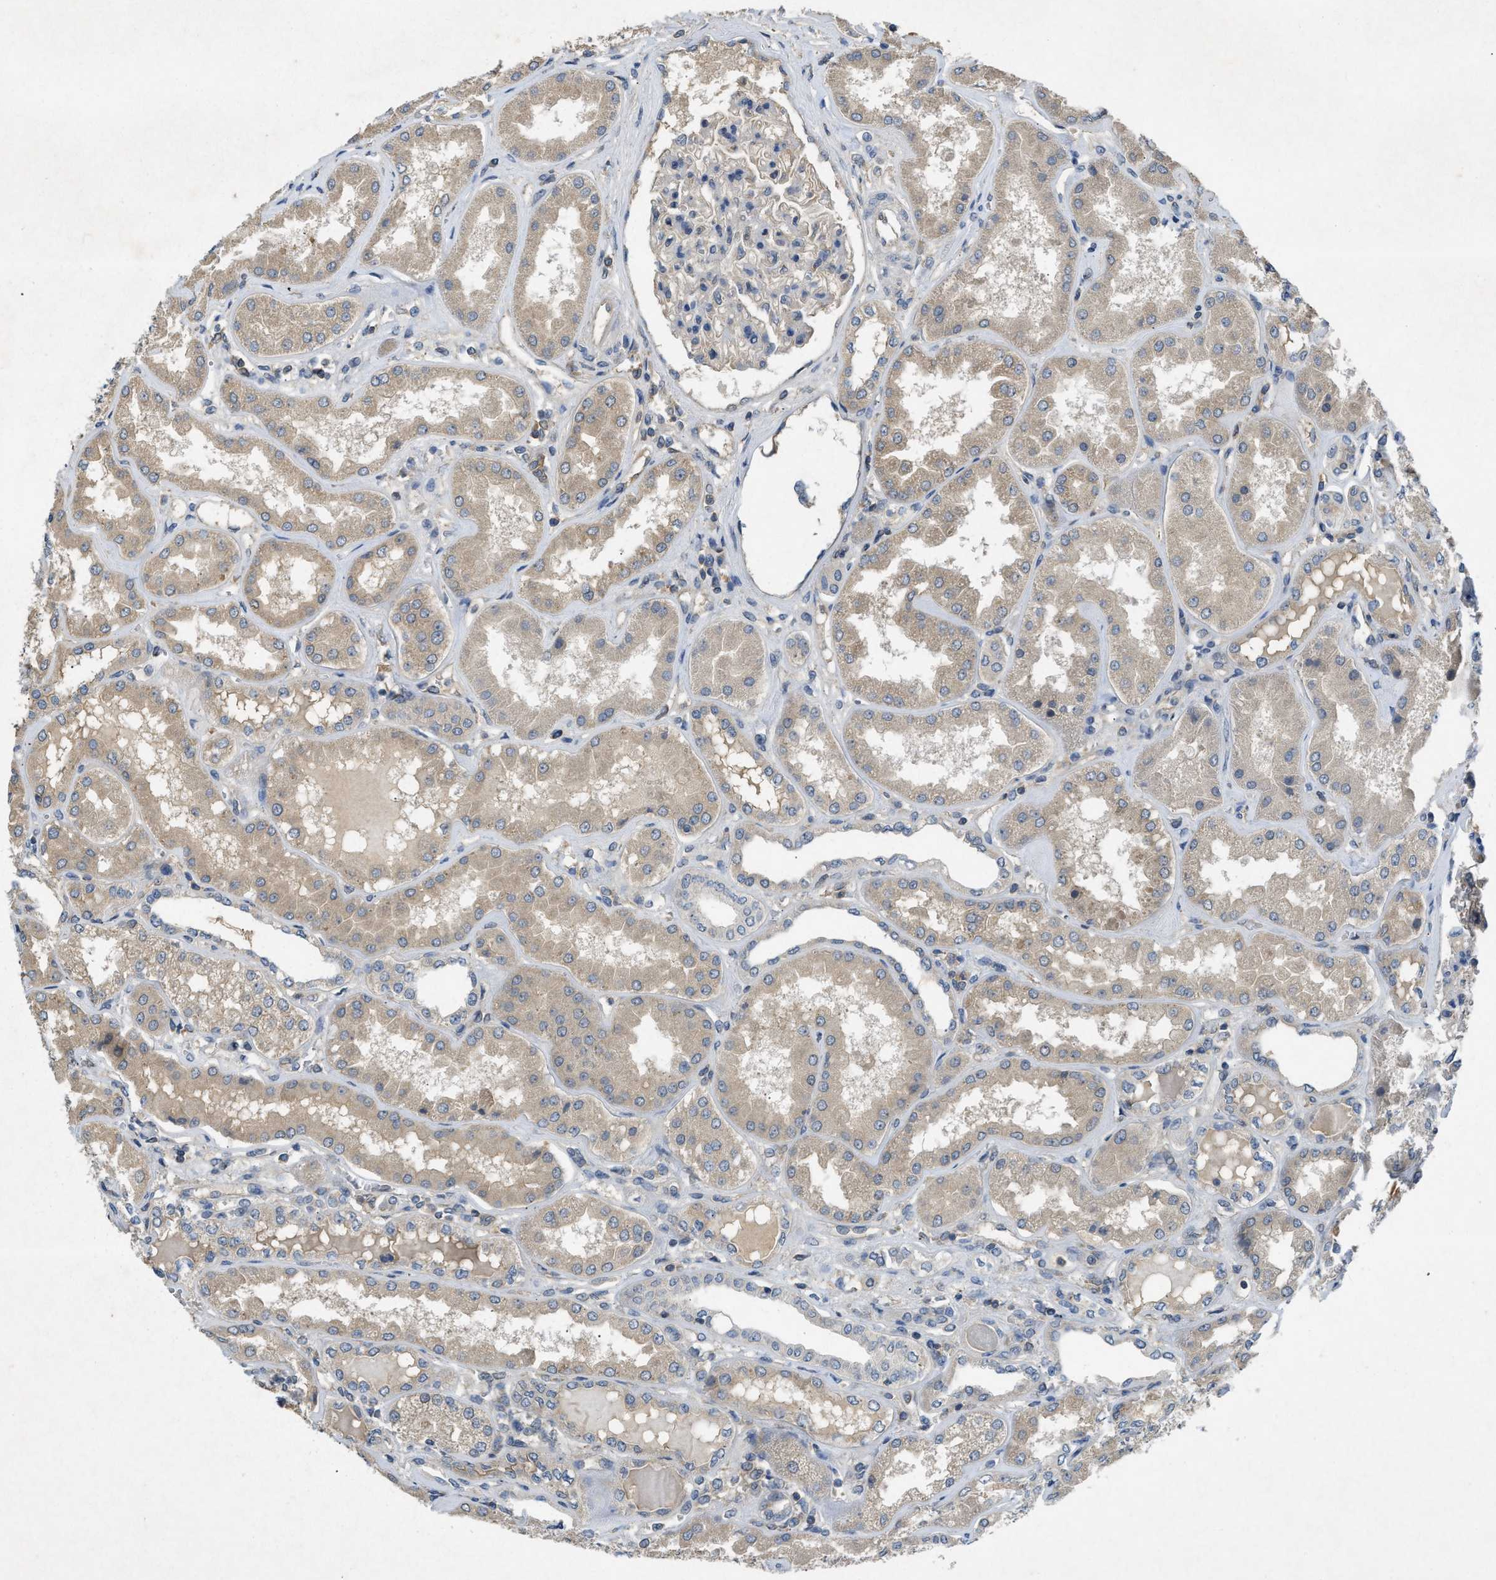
{"staining": {"intensity": "negative", "quantity": "none", "location": "none"}, "tissue": "kidney", "cell_type": "Cells in glomeruli", "image_type": "normal", "snomed": [{"axis": "morphology", "description": "Normal tissue, NOS"}, {"axis": "topography", "description": "Kidney"}], "caption": "DAB (3,3'-diaminobenzidine) immunohistochemical staining of normal kidney shows no significant expression in cells in glomeruli.", "gene": "PPP3CA", "patient": {"sex": "female", "age": 56}}